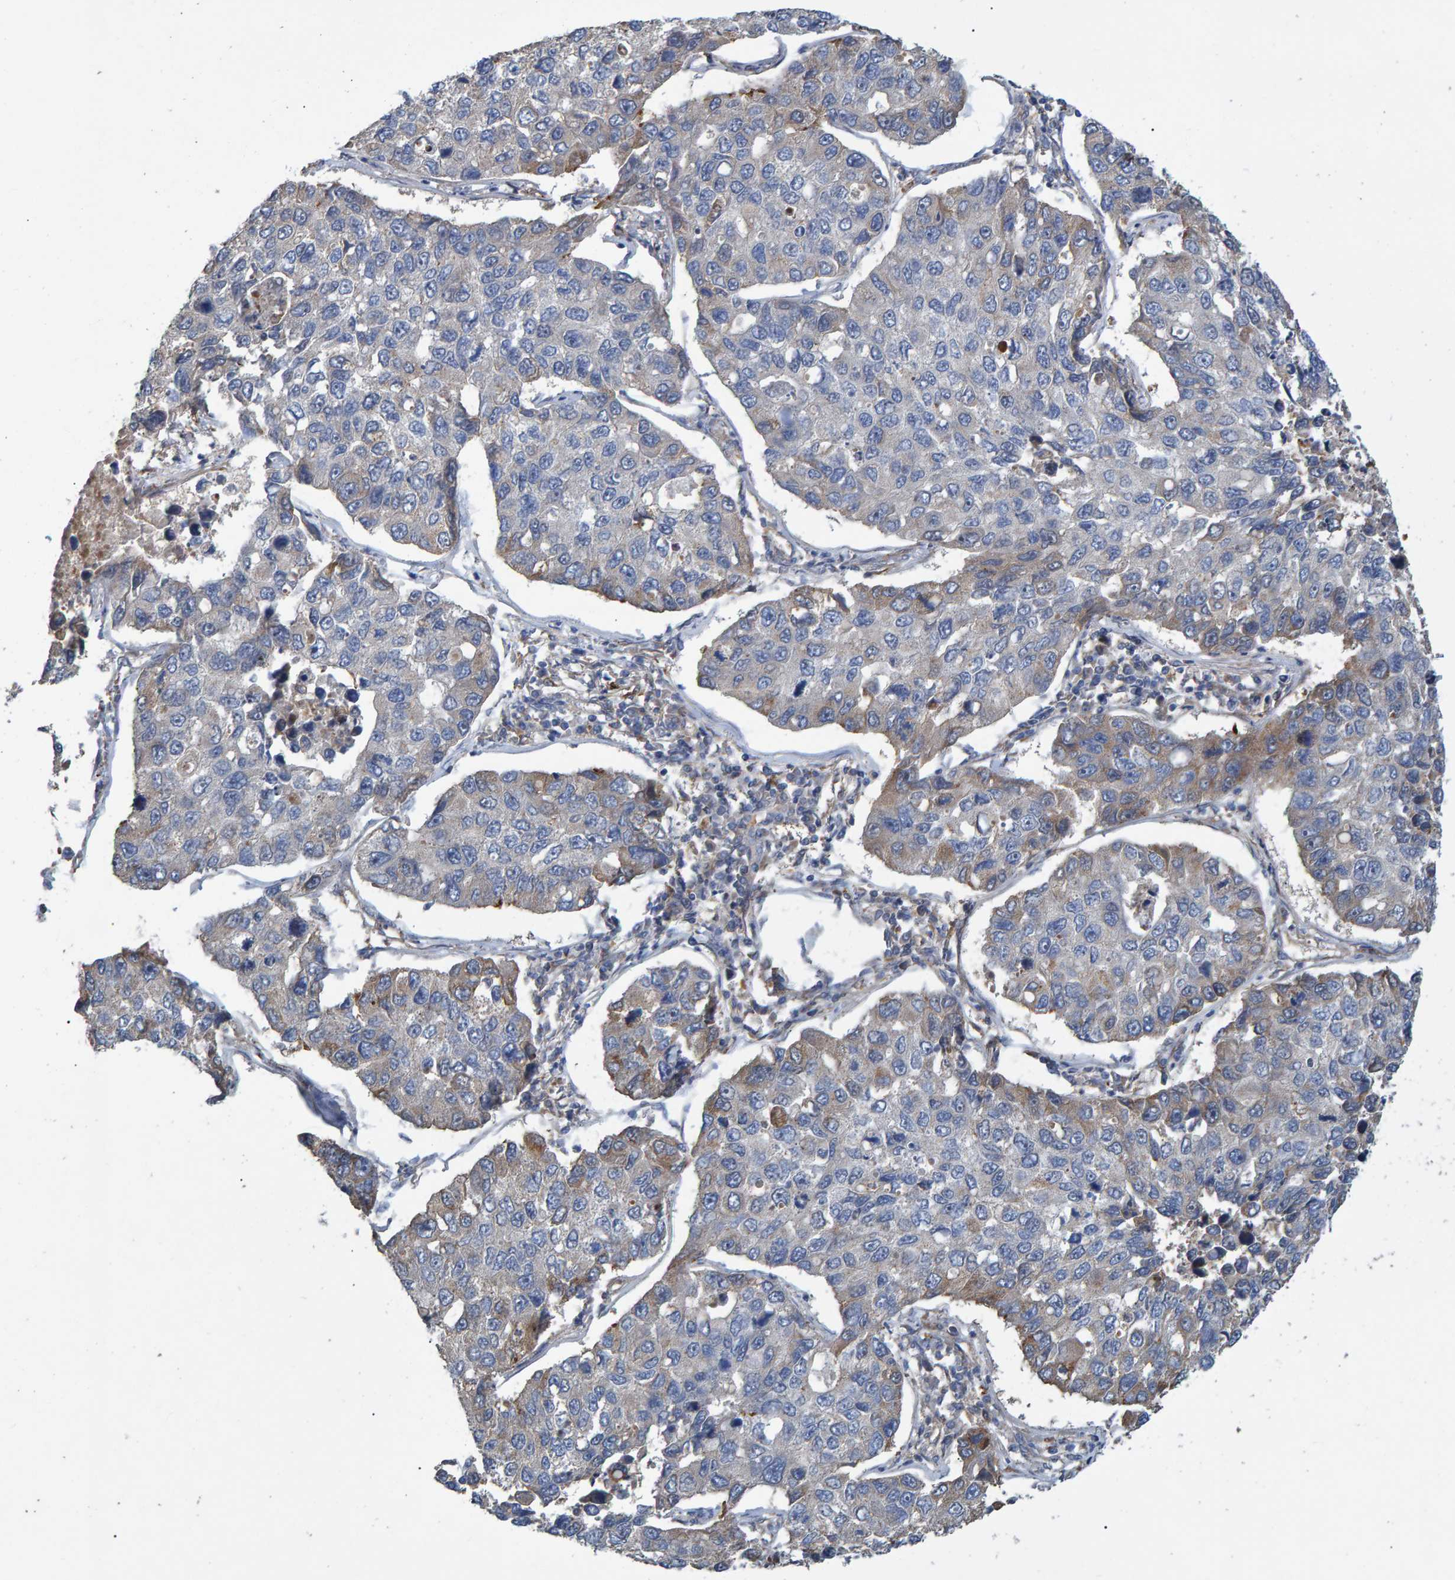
{"staining": {"intensity": "weak", "quantity": "<25%", "location": "cytoplasmic/membranous"}, "tissue": "lung cancer", "cell_type": "Tumor cells", "image_type": "cancer", "snomed": [{"axis": "morphology", "description": "Adenocarcinoma, NOS"}, {"axis": "topography", "description": "Lung"}], "caption": "Immunohistochemistry (IHC) photomicrograph of neoplastic tissue: lung adenocarcinoma stained with DAB reveals no significant protein staining in tumor cells.", "gene": "SLIT2", "patient": {"sex": "male", "age": 64}}